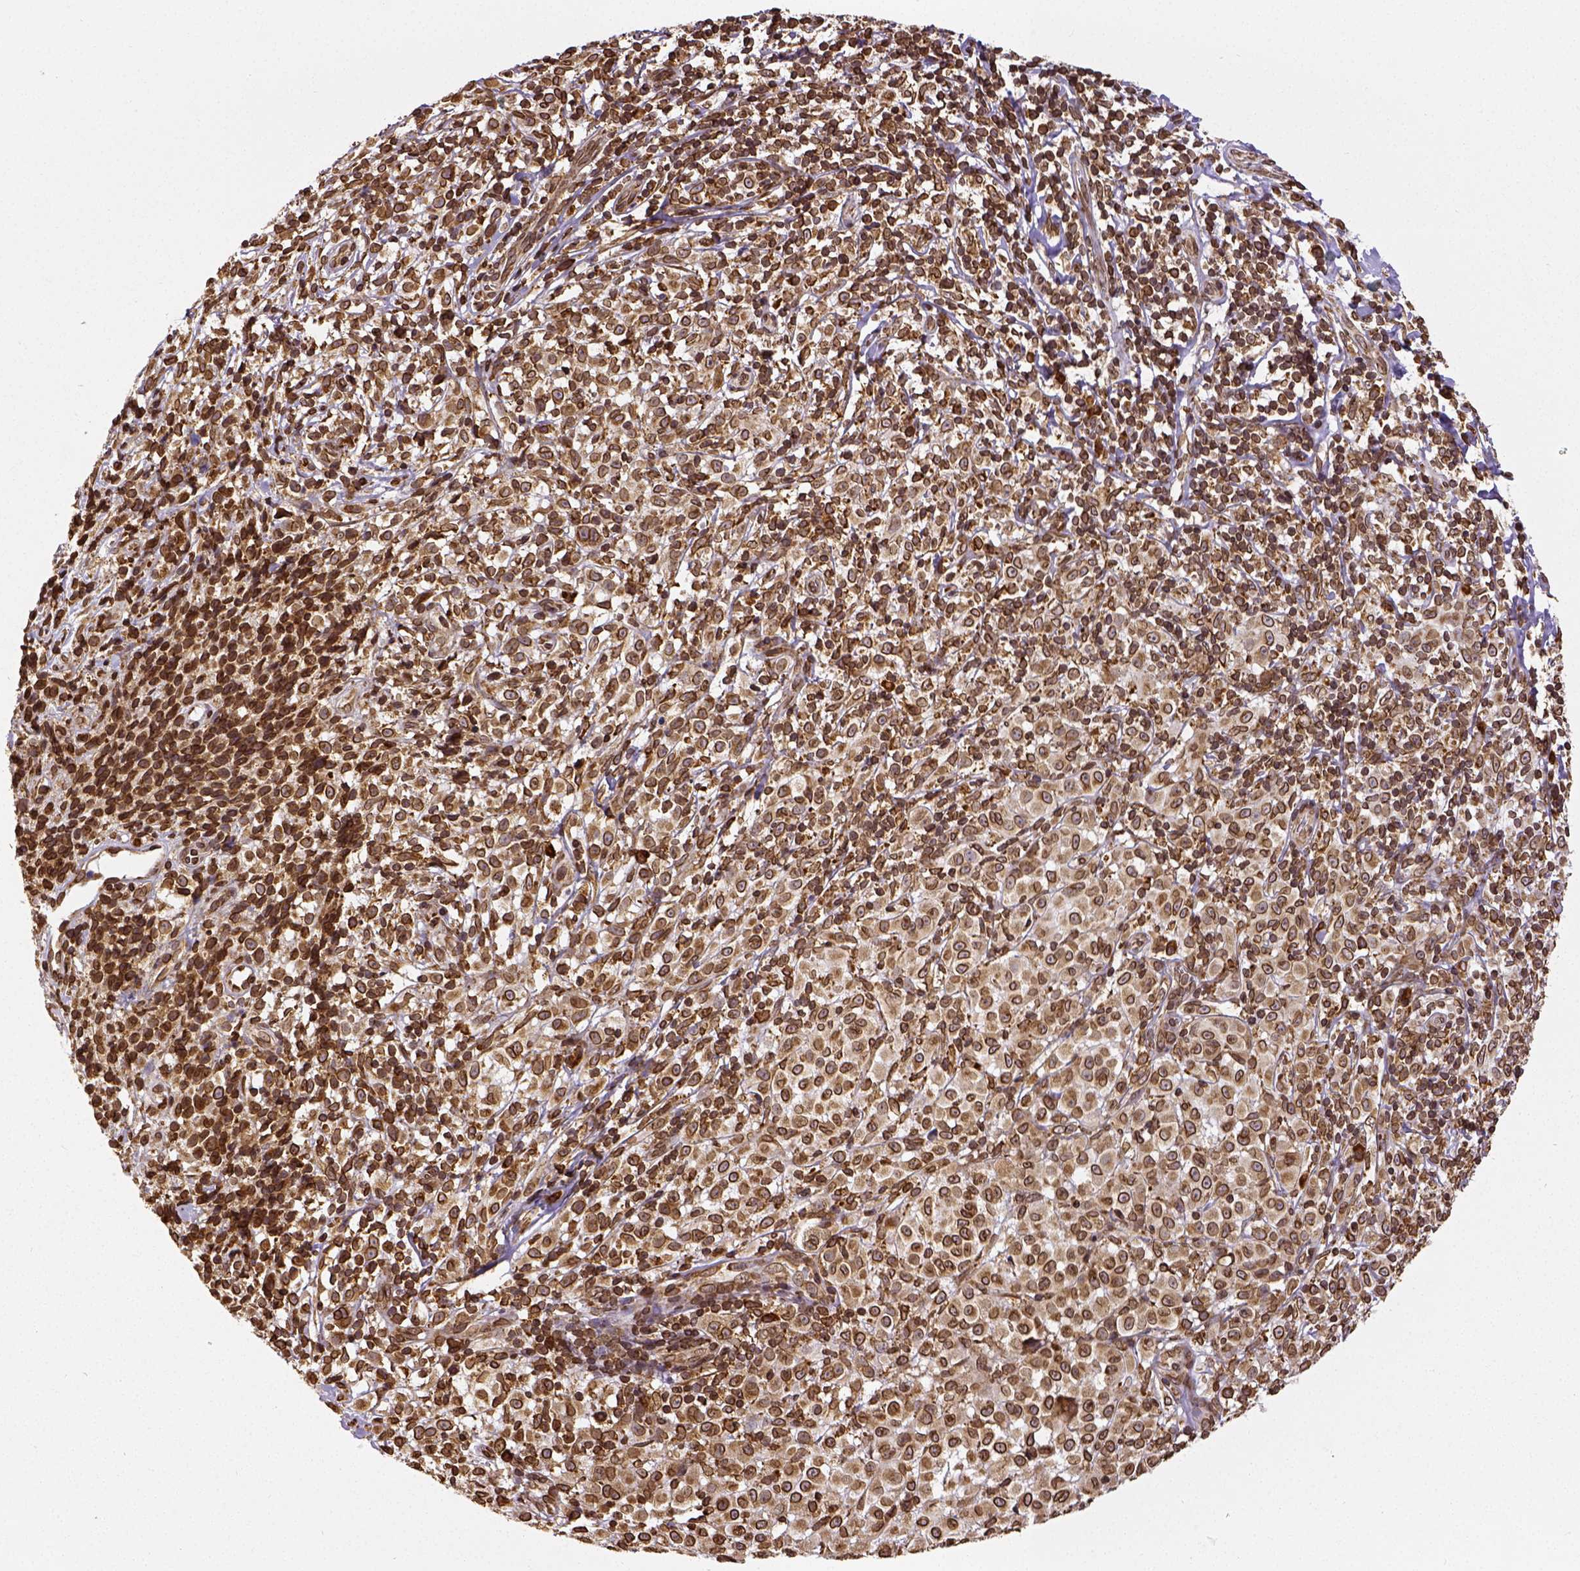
{"staining": {"intensity": "strong", "quantity": ">75%", "location": "cytoplasmic/membranous,nuclear"}, "tissue": "melanoma", "cell_type": "Tumor cells", "image_type": "cancer", "snomed": [{"axis": "morphology", "description": "Malignant melanoma, NOS"}, {"axis": "topography", "description": "Skin"}], "caption": "There is high levels of strong cytoplasmic/membranous and nuclear positivity in tumor cells of malignant melanoma, as demonstrated by immunohistochemical staining (brown color).", "gene": "MTDH", "patient": {"sex": "male", "age": 85}}